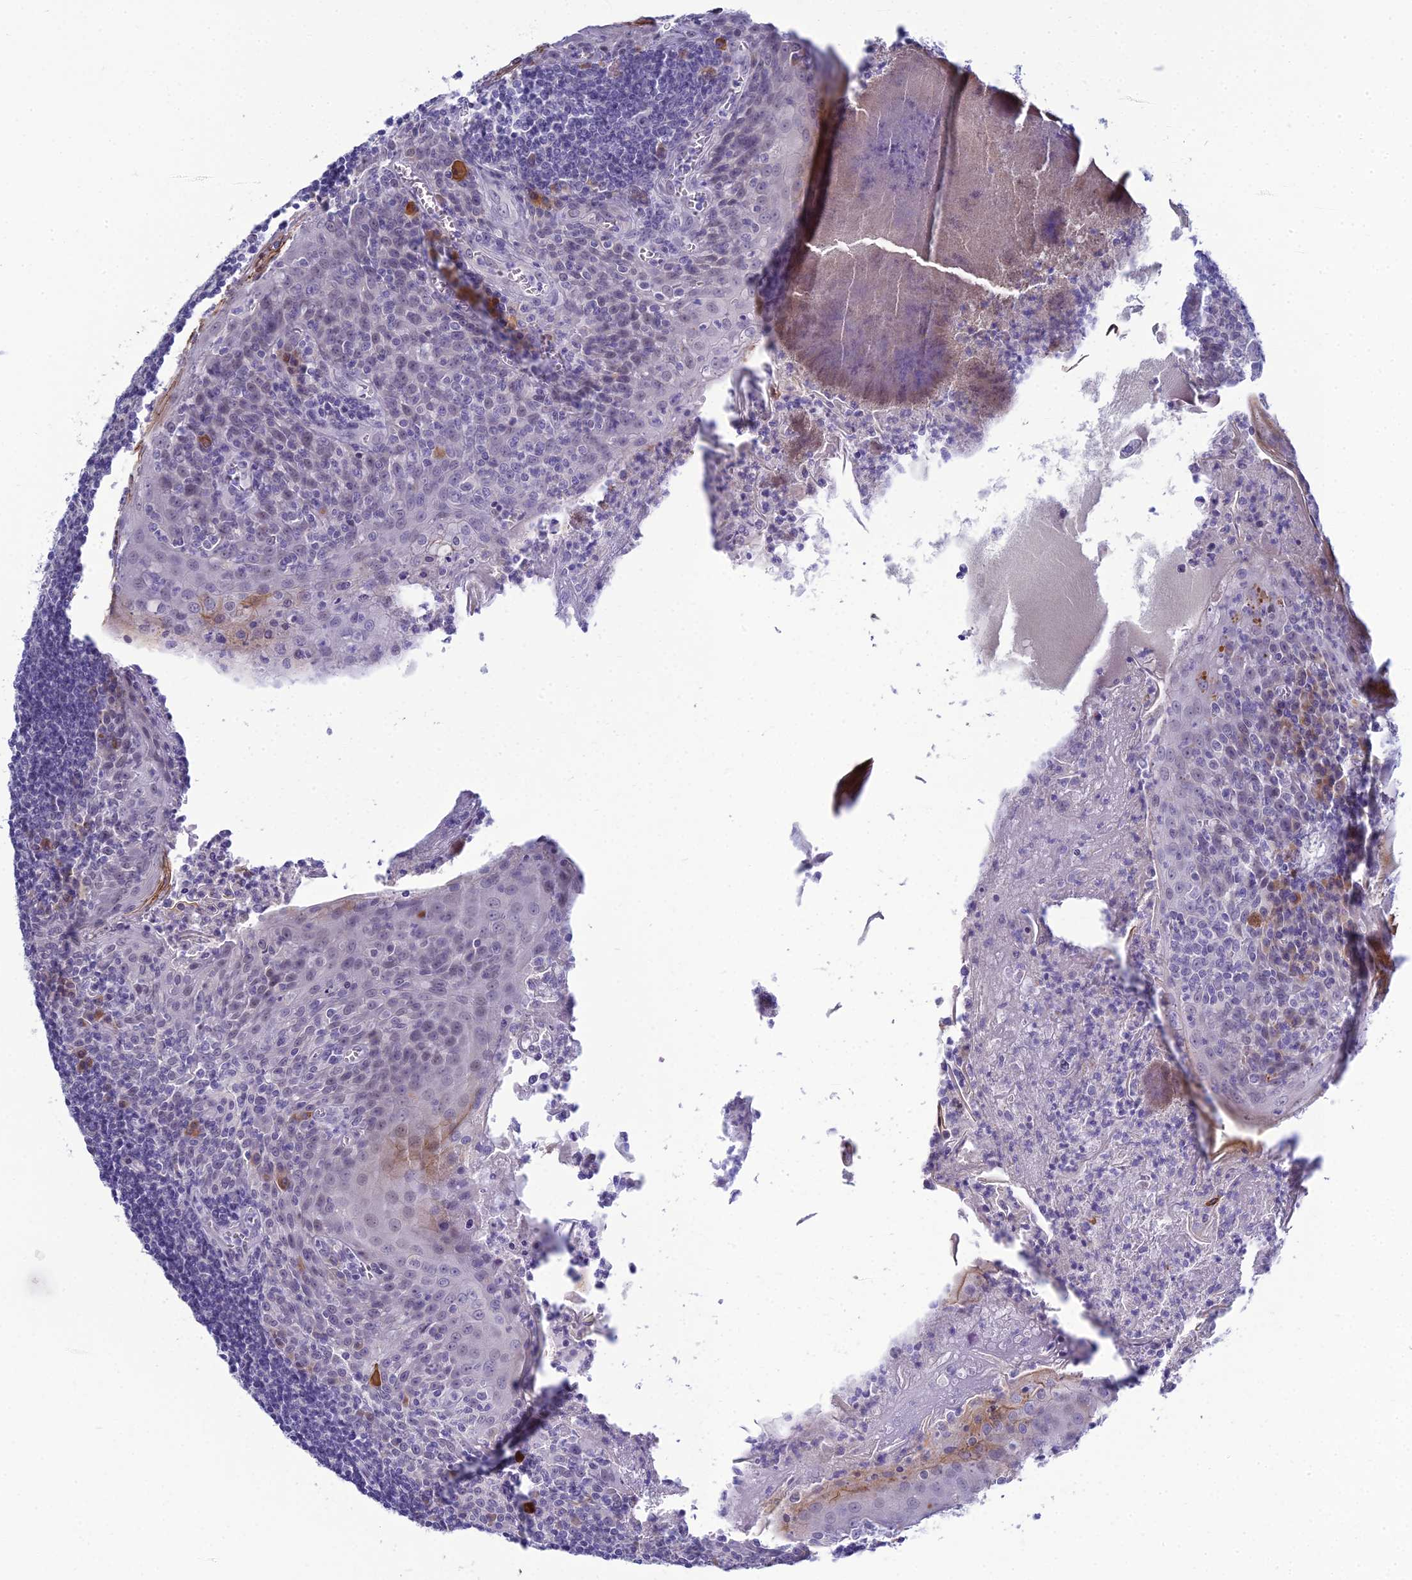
{"staining": {"intensity": "negative", "quantity": "none", "location": "none"}, "tissue": "tonsil", "cell_type": "Non-germinal center cells", "image_type": "normal", "snomed": [{"axis": "morphology", "description": "Normal tissue, NOS"}, {"axis": "topography", "description": "Tonsil"}], "caption": "The histopathology image displays no significant staining in non-germinal center cells of tonsil.", "gene": "MUC13", "patient": {"sex": "male", "age": 27}}